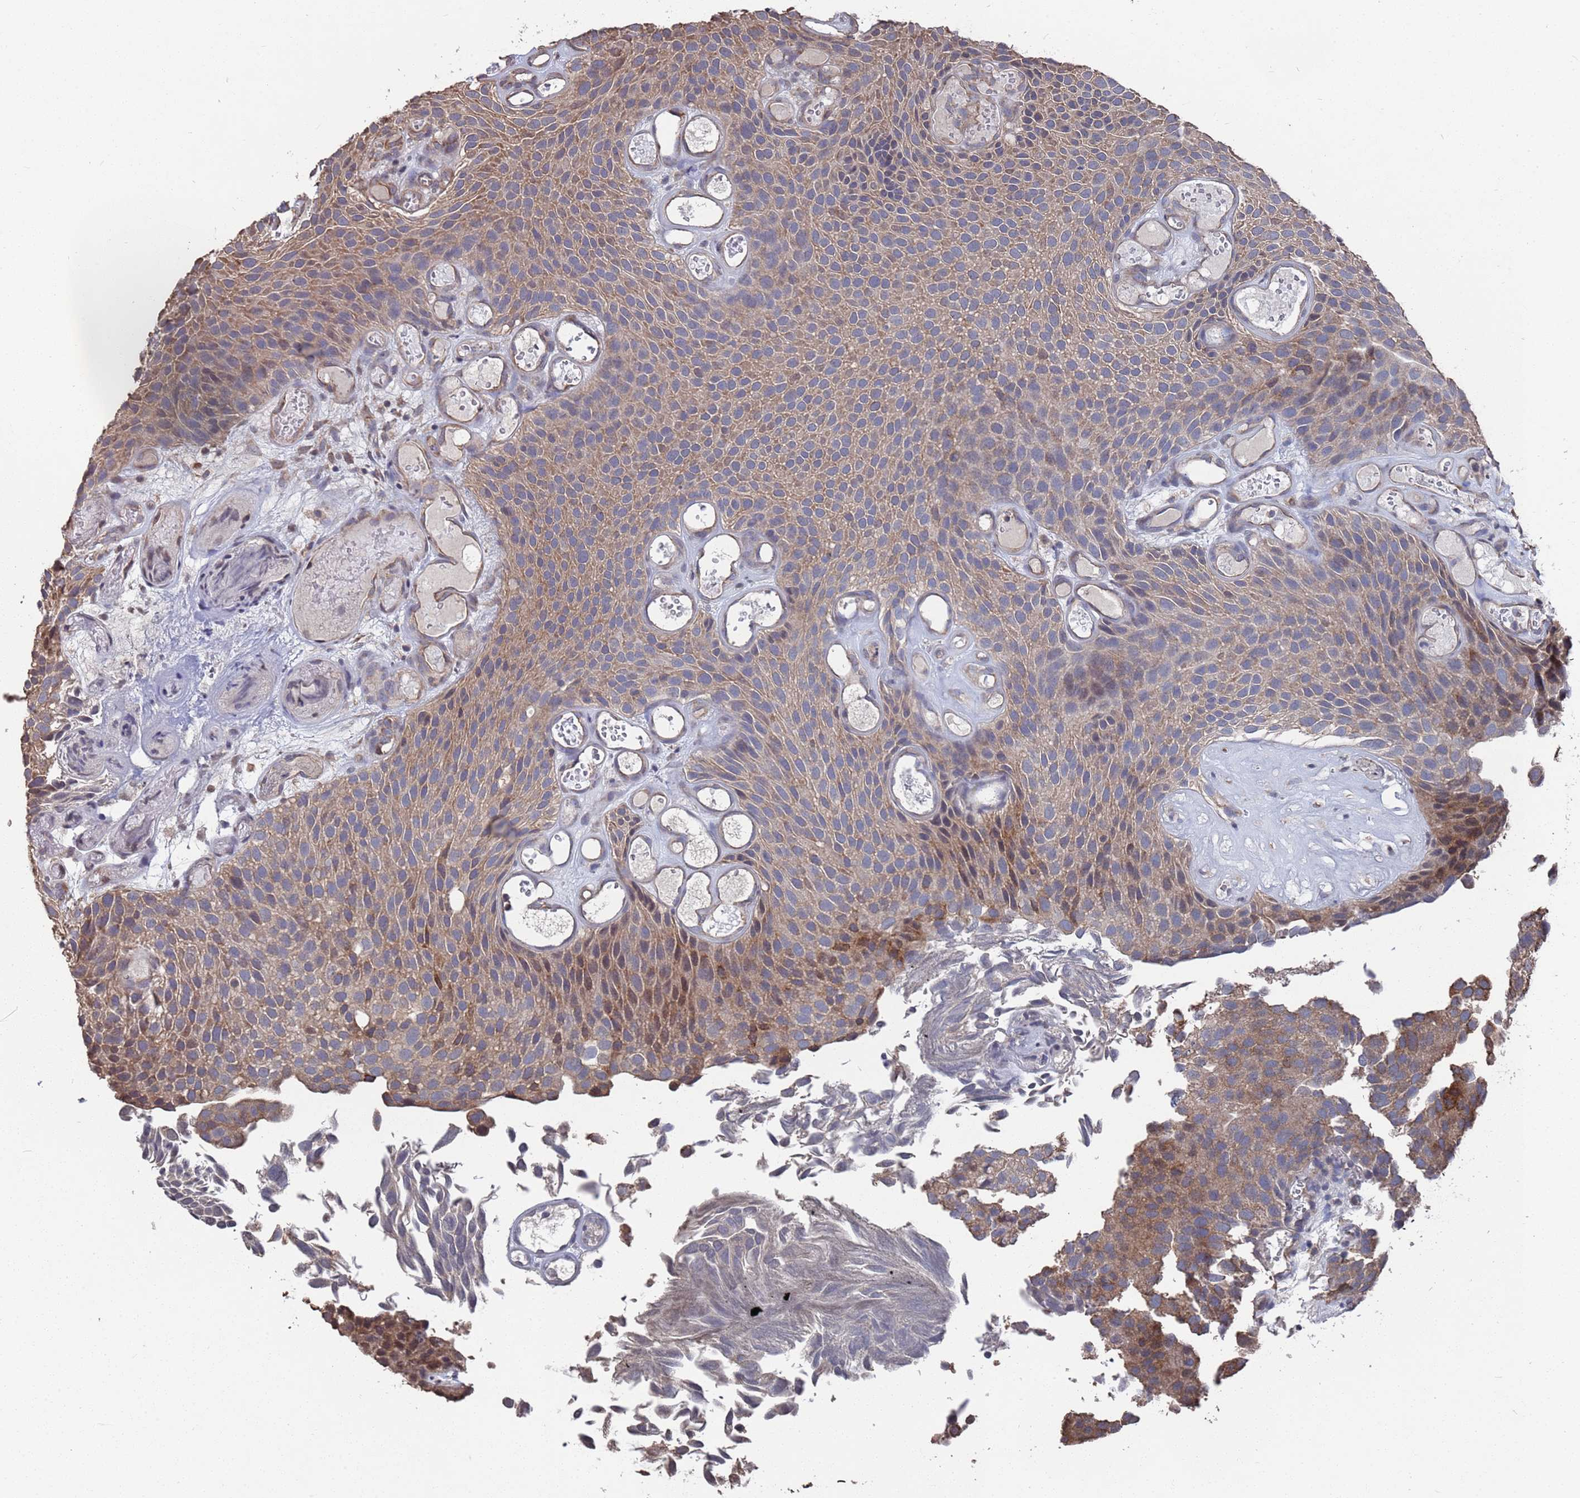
{"staining": {"intensity": "moderate", "quantity": "25%-75%", "location": "cytoplasmic/membranous,nuclear"}, "tissue": "urothelial cancer", "cell_type": "Tumor cells", "image_type": "cancer", "snomed": [{"axis": "morphology", "description": "Urothelial carcinoma, Low grade"}, {"axis": "topography", "description": "Urinary bladder"}], "caption": "Immunohistochemical staining of human urothelial cancer displays moderate cytoplasmic/membranous and nuclear protein expression in about 25%-75% of tumor cells.", "gene": "CFAP119", "patient": {"sex": "male", "age": 89}}